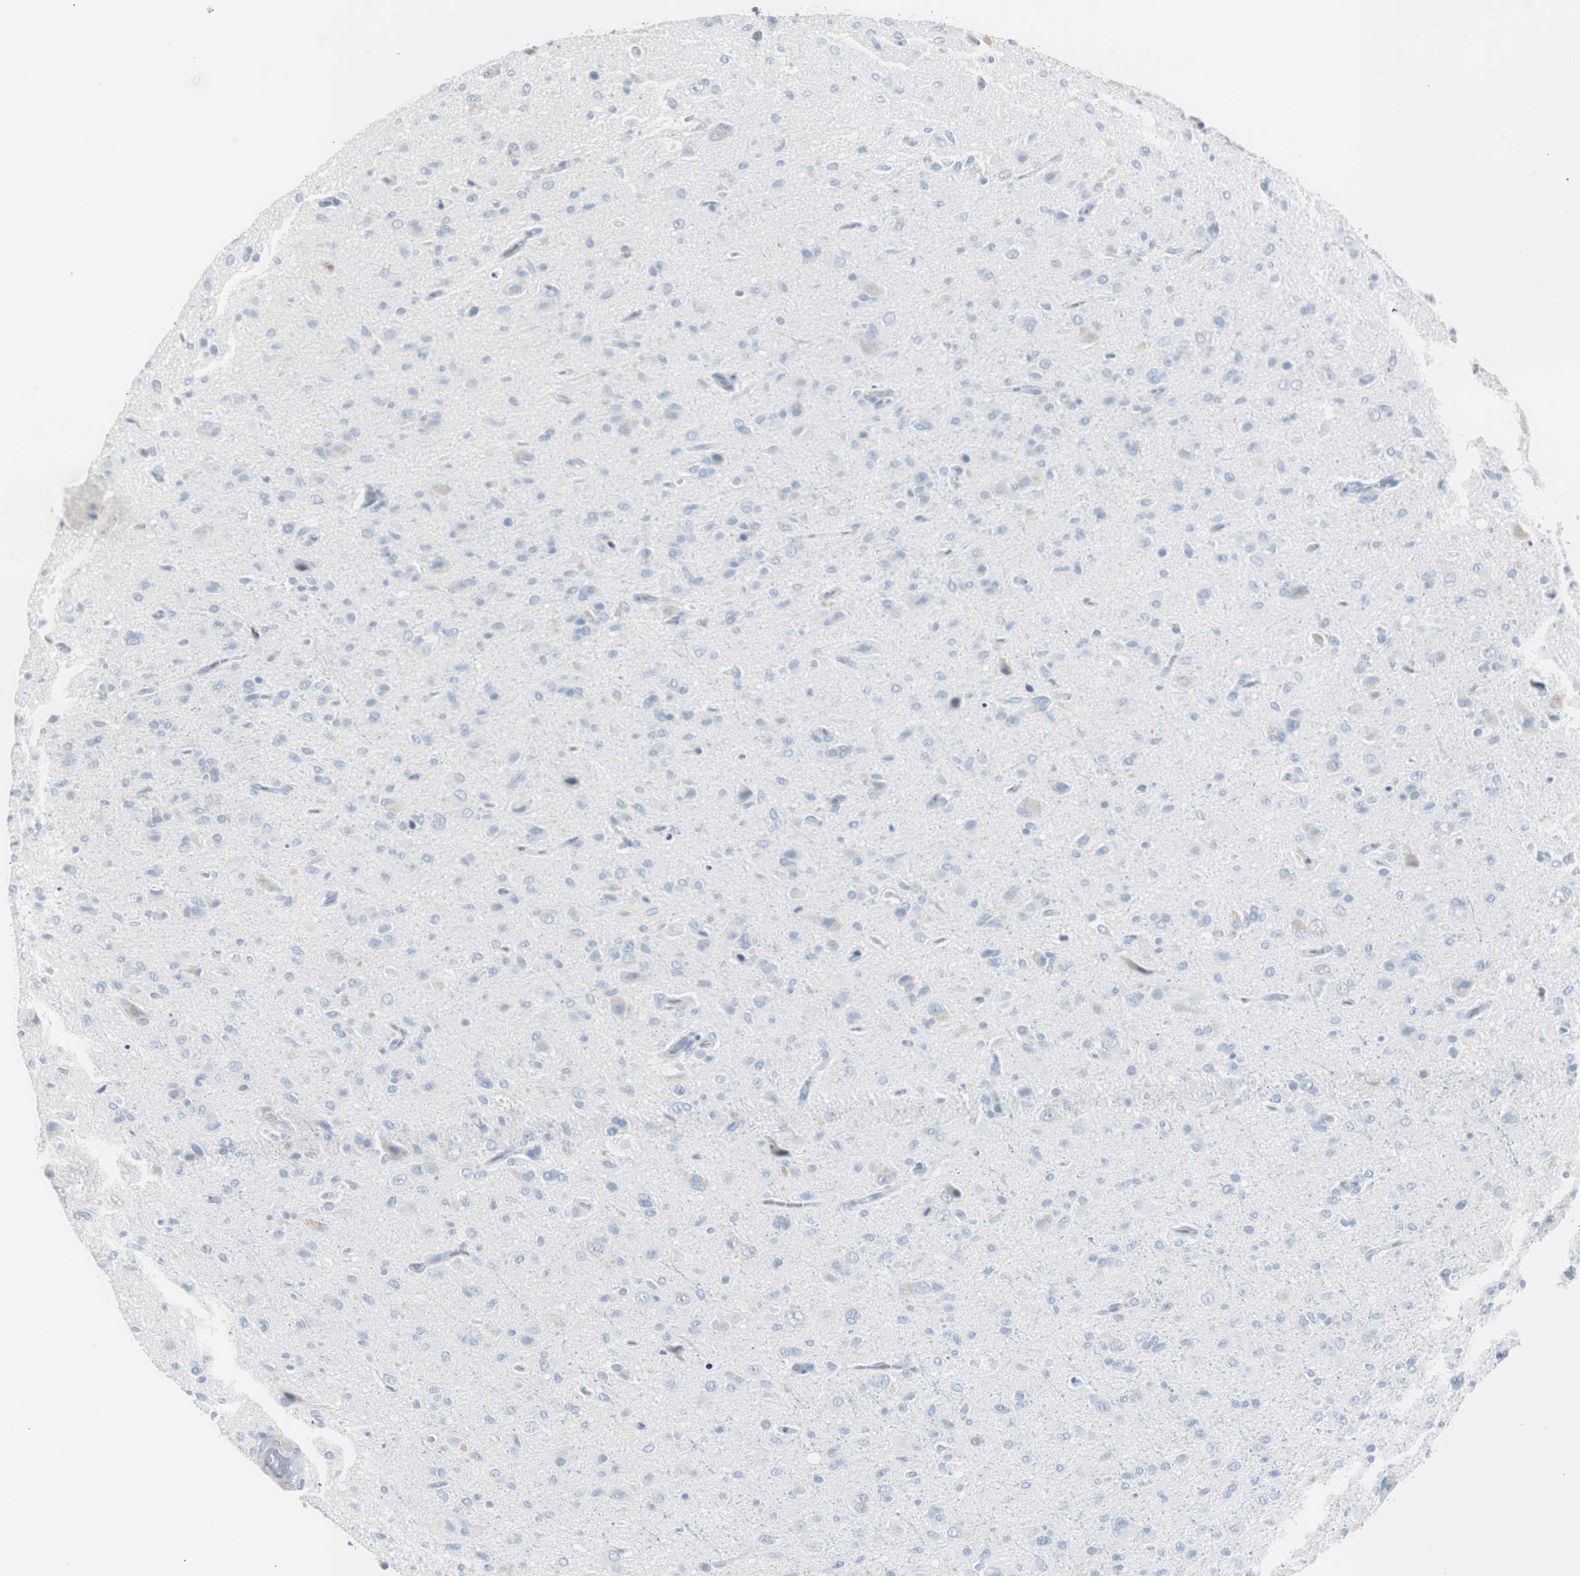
{"staining": {"intensity": "negative", "quantity": "none", "location": "none"}, "tissue": "glioma", "cell_type": "Tumor cells", "image_type": "cancer", "snomed": [{"axis": "morphology", "description": "Glioma, malignant, High grade"}, {"axis": "topography", "description": "Brain"}], "caption": "Immunohistochemical staining of glioma shows no significant expression in tumor cells.", "gene": "S100A7", "patient": {"sex": "male", "age": 71}}